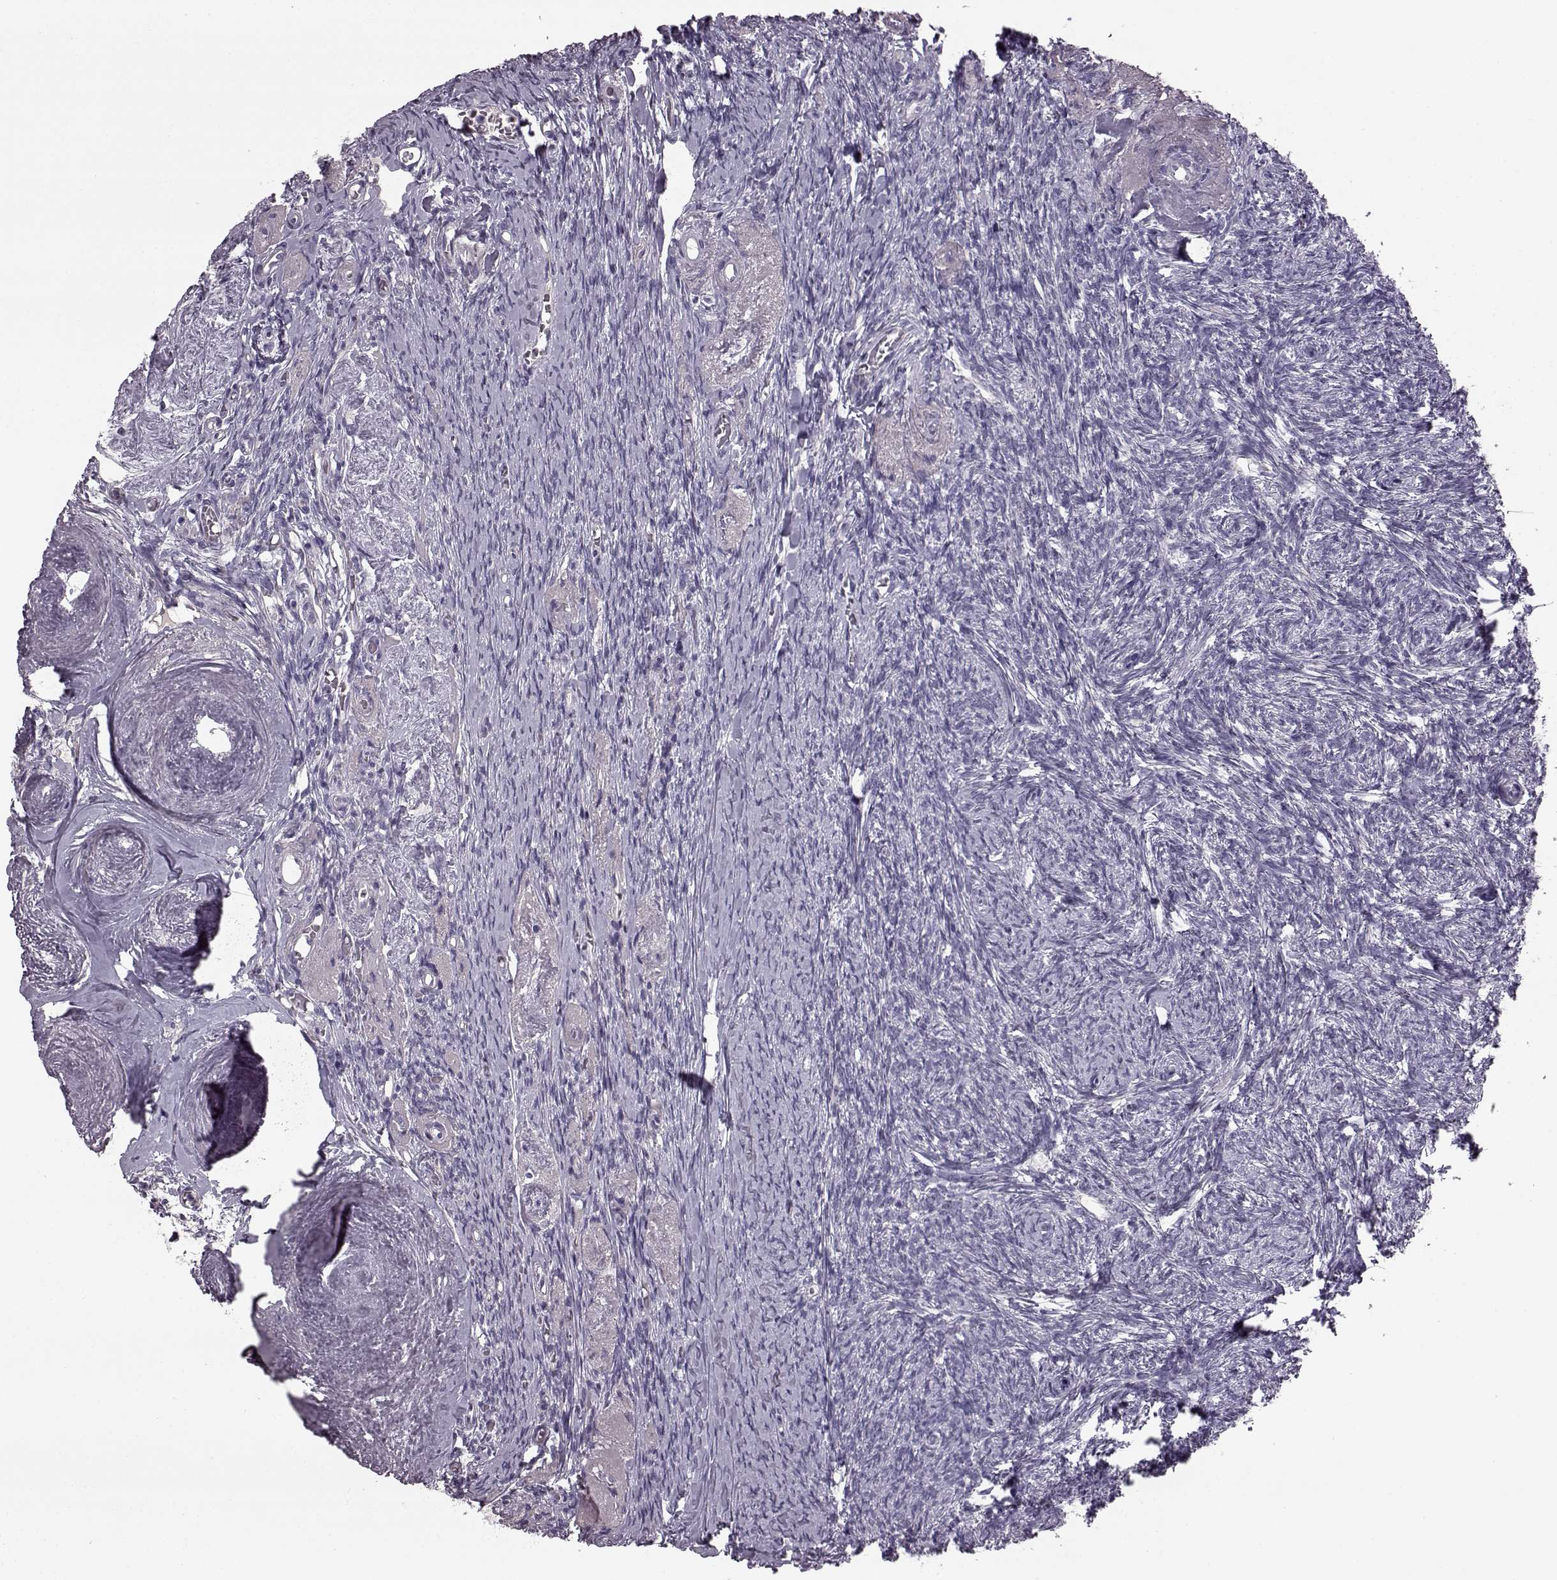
{"staining": {"intensity": "negative", "quantity": "none", "location": "none"}, "tissue": "ovary", "cell_type": "Ovarian stroma cells", "image_type": "normal", "snomed": [{"axis": "morphology", "description": "Normal tissue, NOS"}, {"axis": "topography", "description": "Ovary"}], "caption": "High power microscopy micrograph of an IHC micrograph of benign ovary, revealing no significant expression in ovarian stroma cells.", "gene": "PRPH2", "patient": {"sex": "female", "age": 72}}